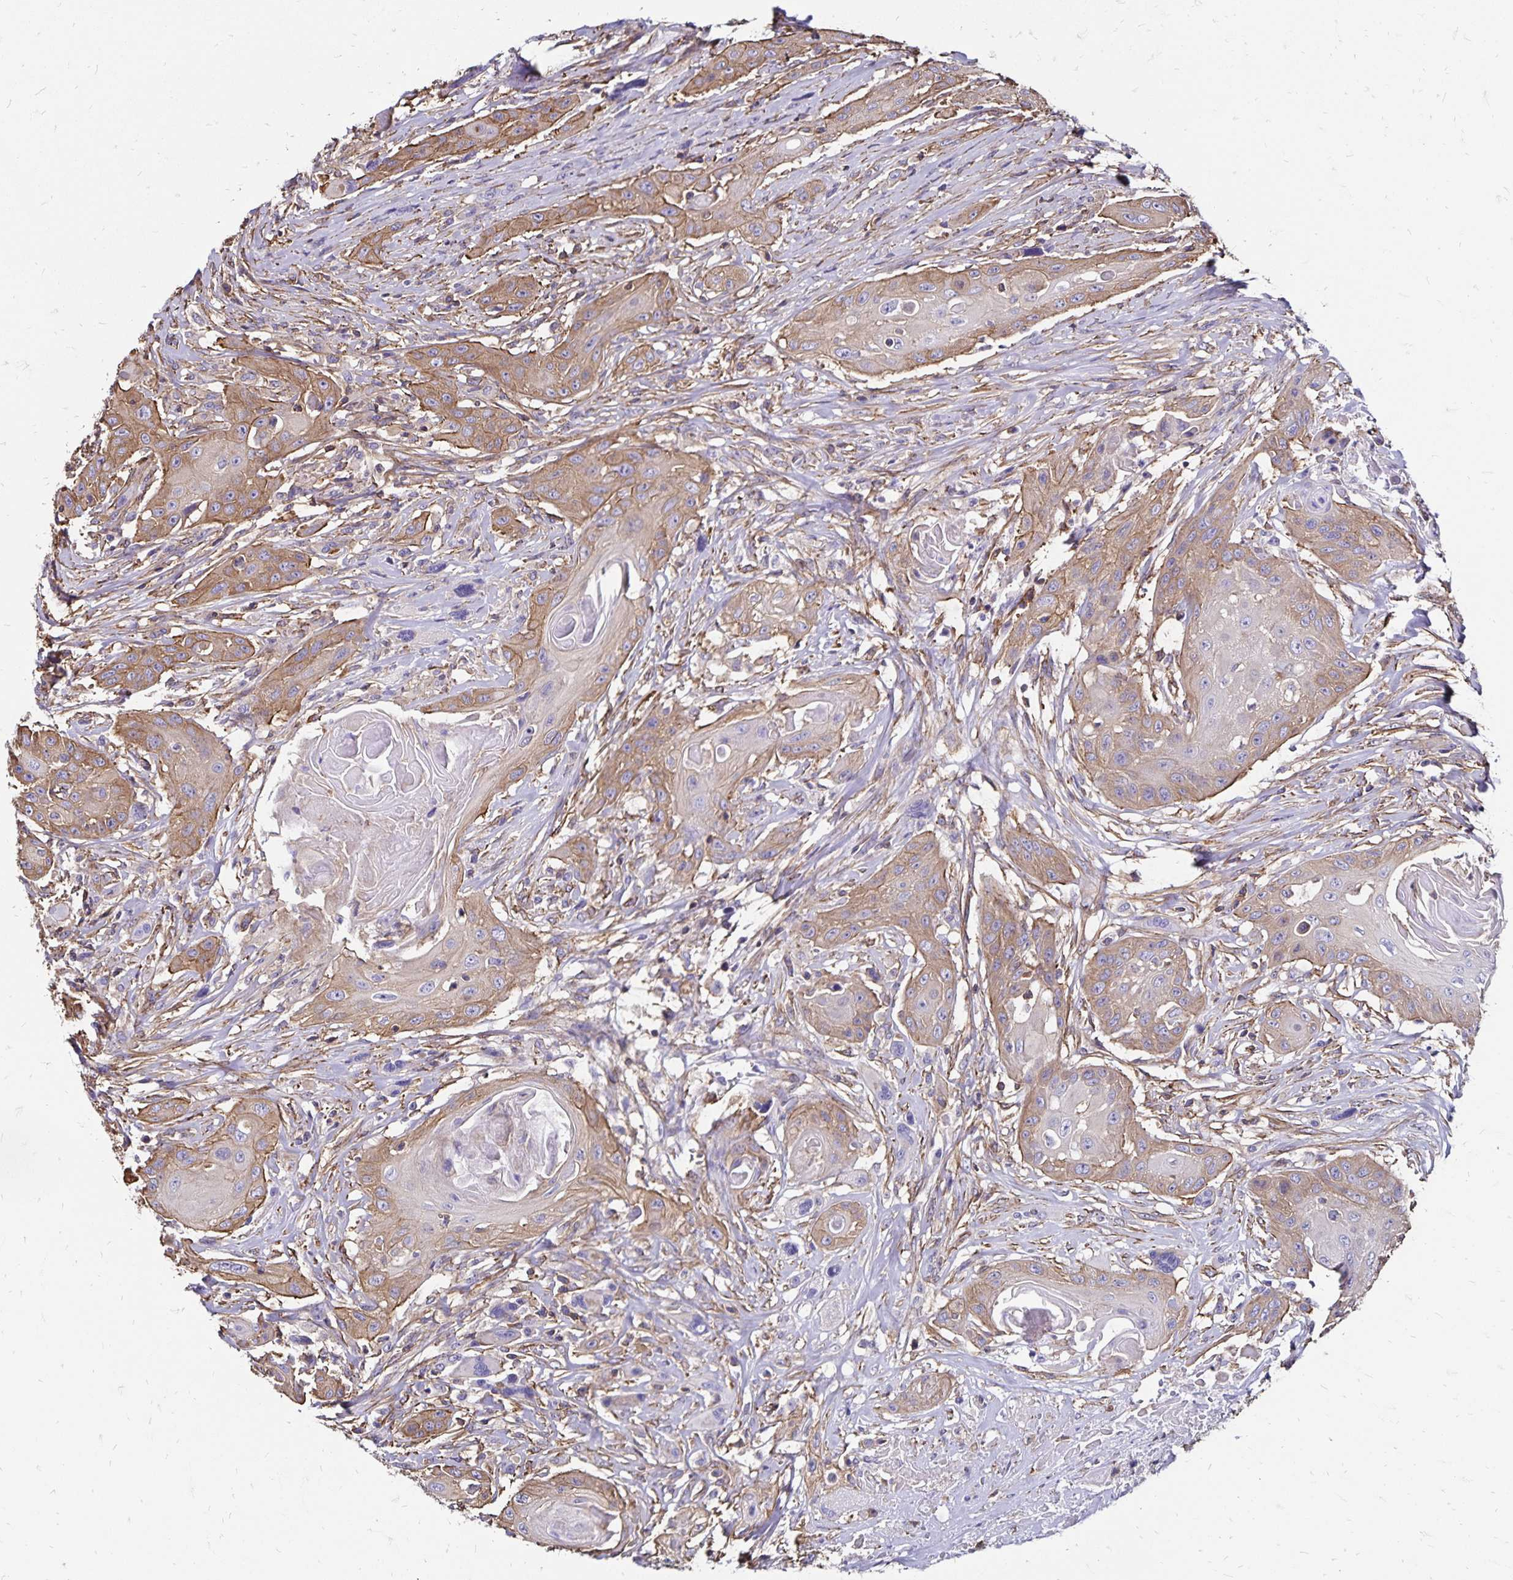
{"staining": {"intensity": "moderate", "quantity": "25%-75%", "location": "cytoplasmic/membranous"}, "tissue": "head and neck cancer", "cell_type": "Tumor cells", "image_type": "cancer", "snomed": [{"axis": "morphology", "description": "Squamous cell carcinoma, NOS"}, {"axis": "topography", "description": "Oral tissue"}, {"axis": "topography", "description": "Head-Neck"}, {"axis": "topography", "description": "Neck, NOS"}], "caption": "This is a micrograph of immunohistochemistry staining of head and neck cancer (squamous cell carcinoma), which shows moderate expression in the cytoplasmic/membranous of tumor cells.", "gene": "RPRML", "patient": {"sex": "female", "age": 55}}